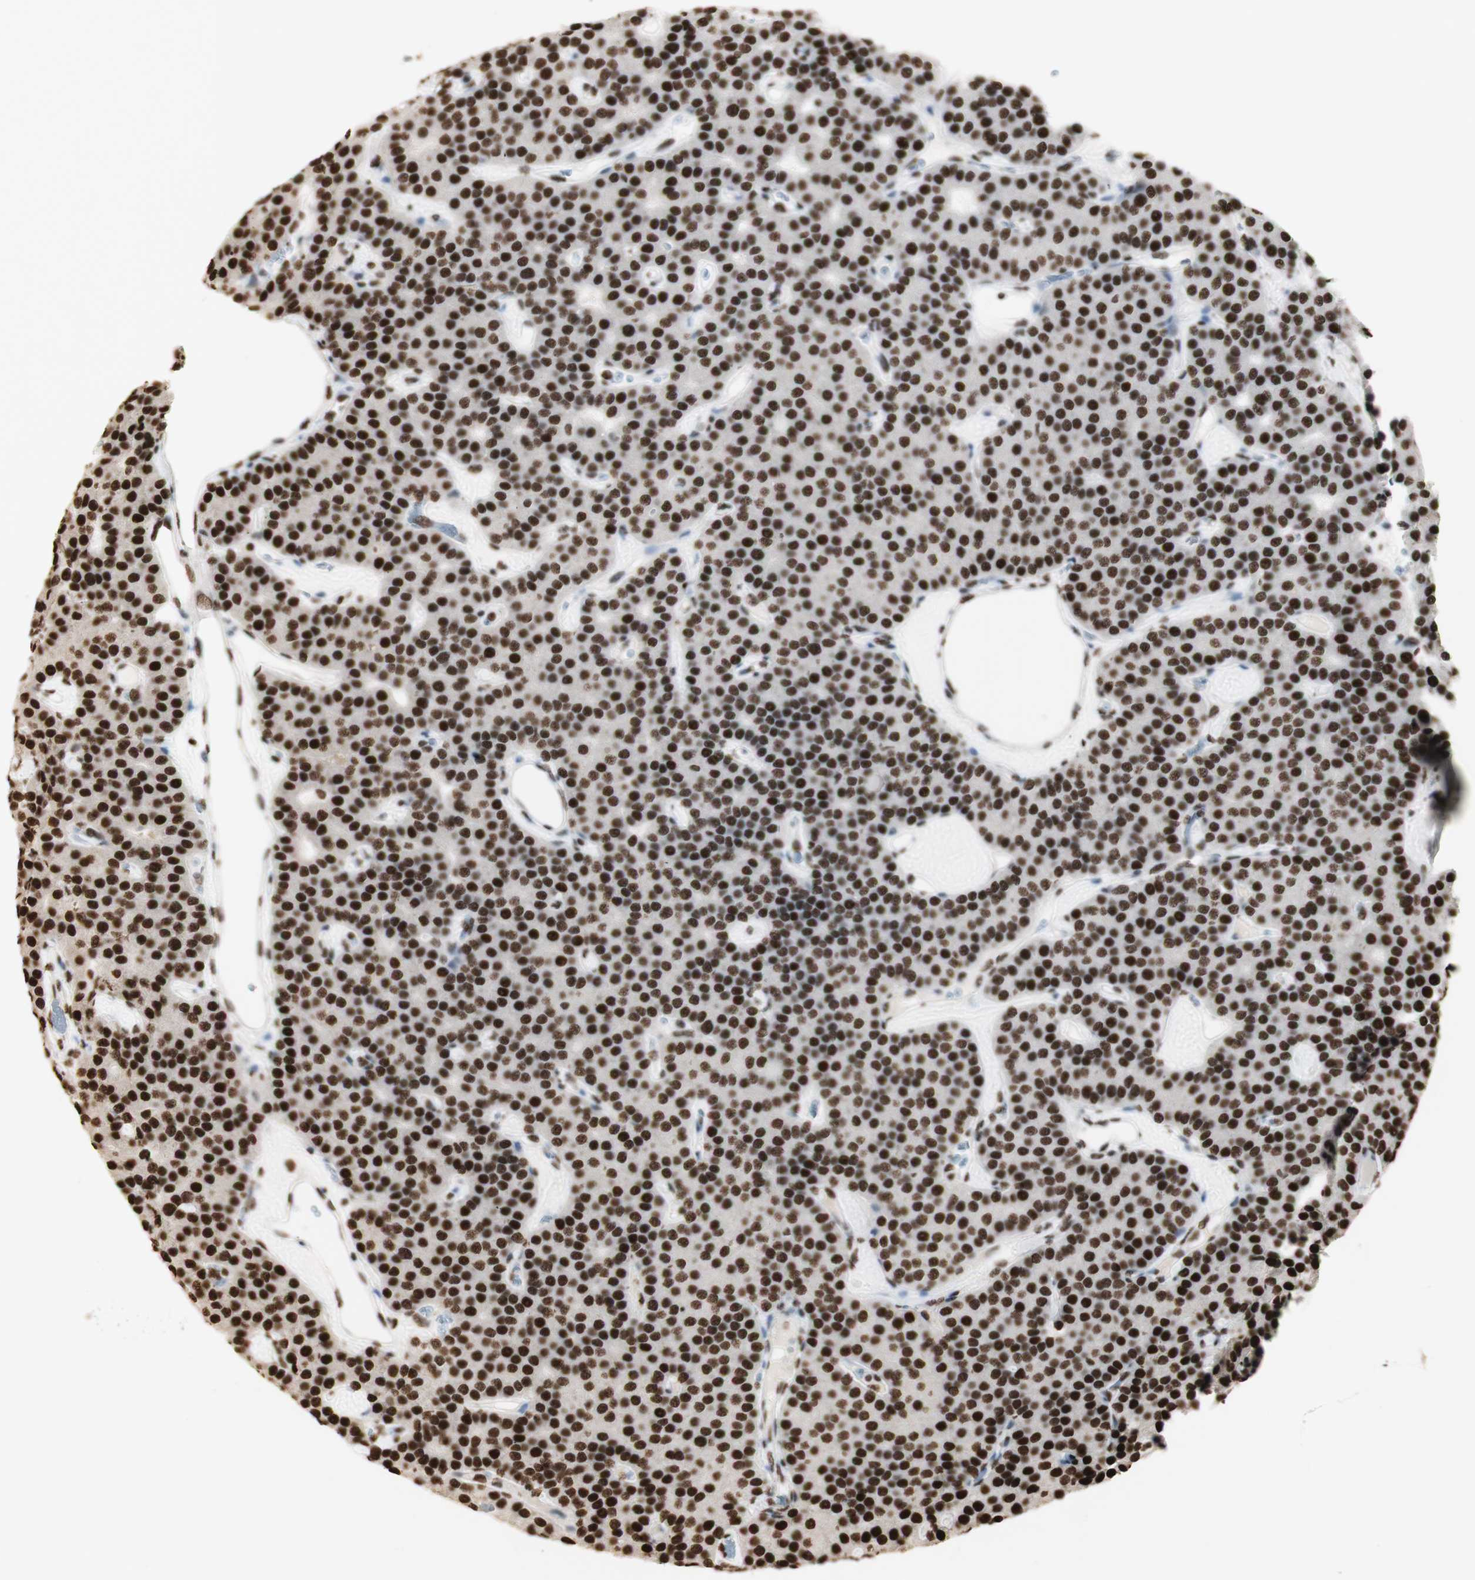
{"staining": {"intensity": "strong", "quantity": ">75%", "location": "nuclear"}, "tissue": "parathyroid gland", "cell_type": "Glandular cells", "image_type": "normal", "snomed": [{"axis": "morphology", "description": "Normal tissue, NOS"}, {"axis": "morphology", "description": "Adenoma, NOS"}, {"axis": "topography", "description": "Parathyroid gland"}], "caption": "Immunohistochemical staining of normal human parathyroid gland shows high levels of strong nuclear staining in about >75% of glandular cells. (IHC, brightfield microscopy, high magnification).", "gene": "HNRNPA2B1", "patient": {"sex": "female", "age": 86}}